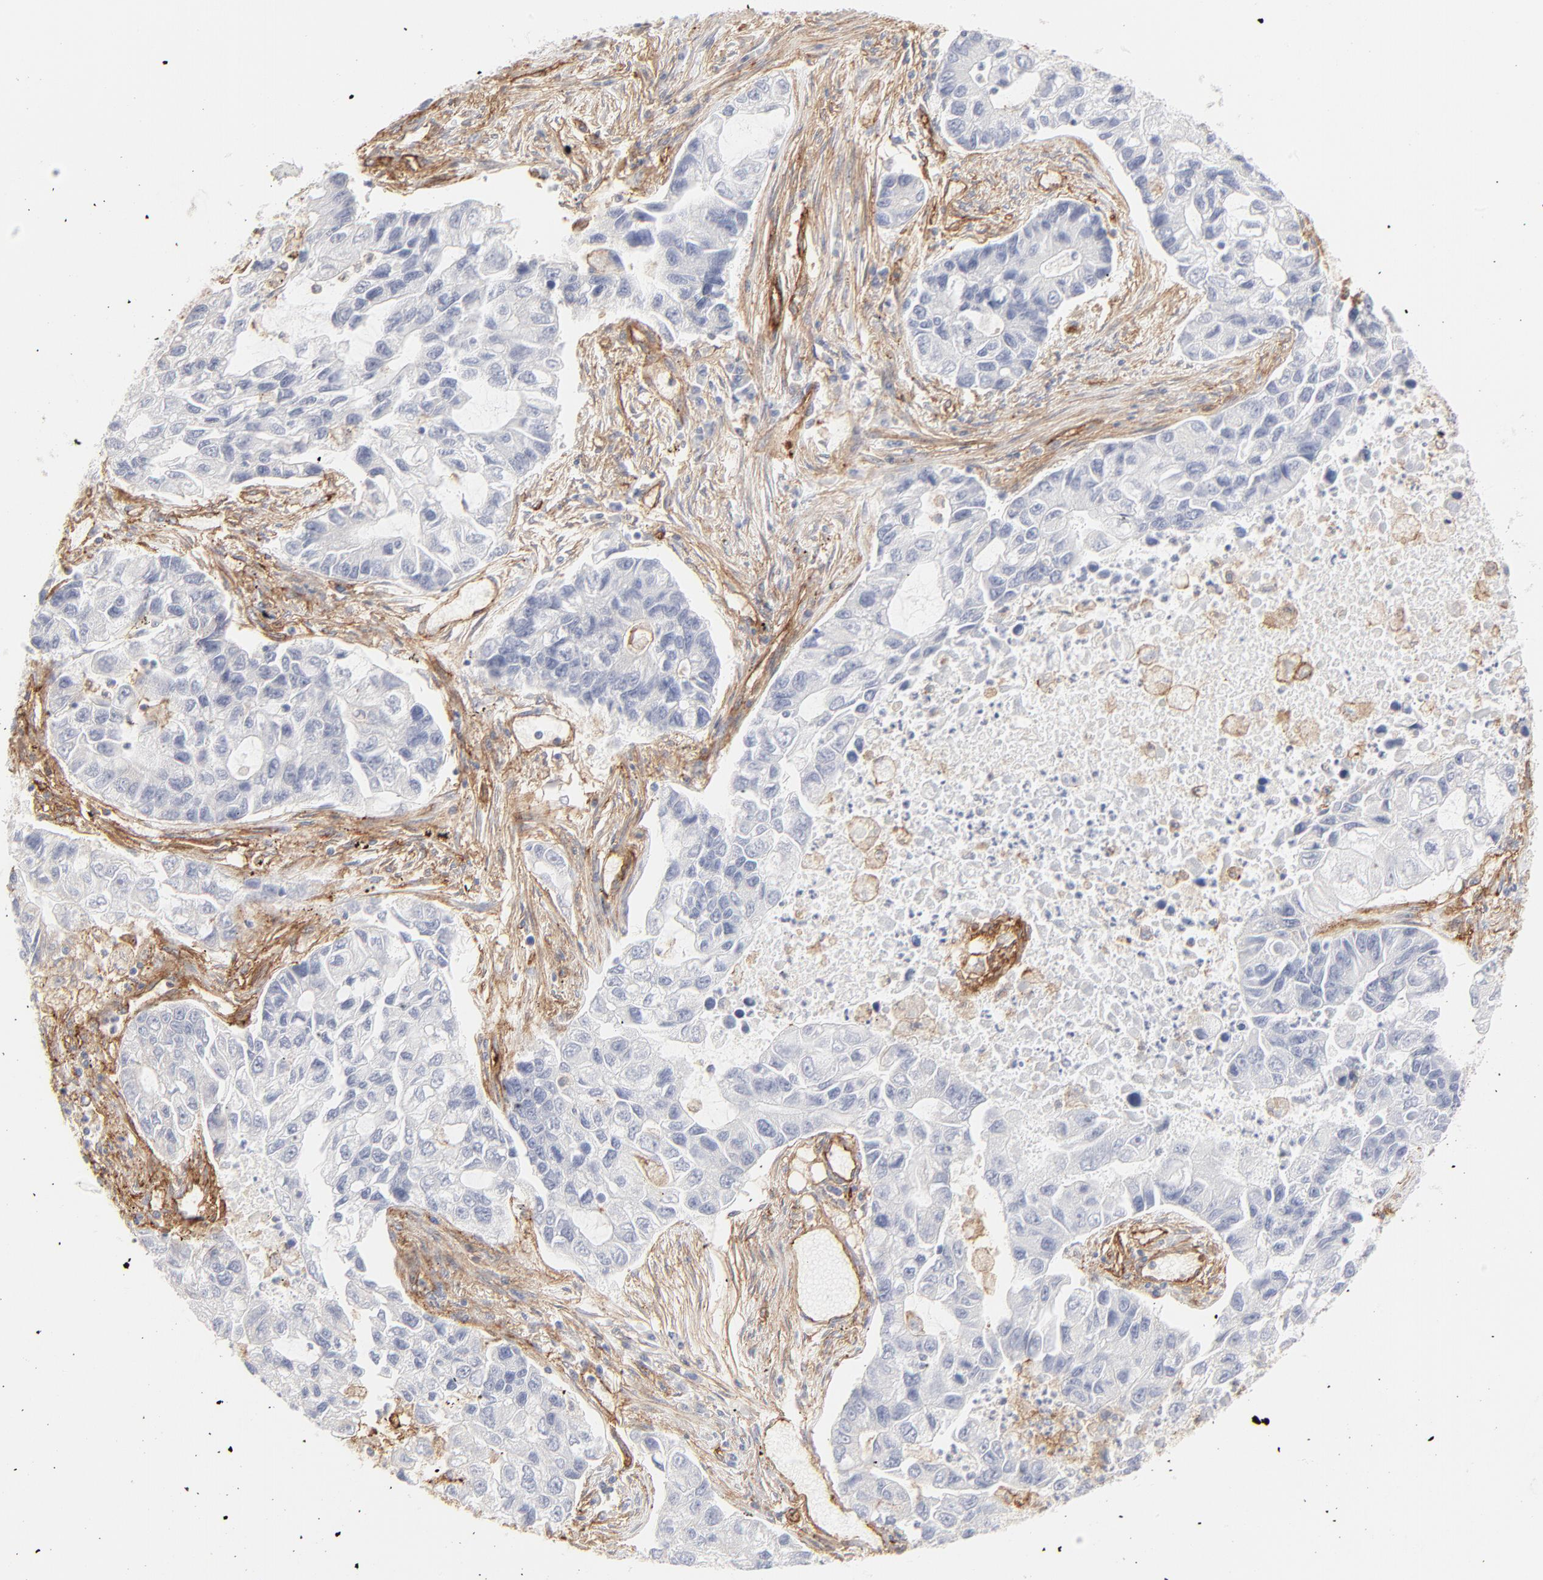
{"staining": {"intensity": "negative", "quantity": "none", "location": "none"}, "tissue": "lung cancer", "cell_type": "Tumor cells", "image_type": "cancer", "snomed": [{"axis": "morphology", "description": "Adenocarcinoma, NOS"}, {"axis": "topography", "description": "Lung"}], "caption": "Immunohistochemistry histopathology image of neoplastic tissue: lung cancer (adenocarcinoma) stained with DAB reveals no significant protein positivity in tumor cells. (Immunohistochemistry, brightfield microscopy, high magnification).", "gene": "ITGA5", "patient": {"sex": "female", "age": 51}}